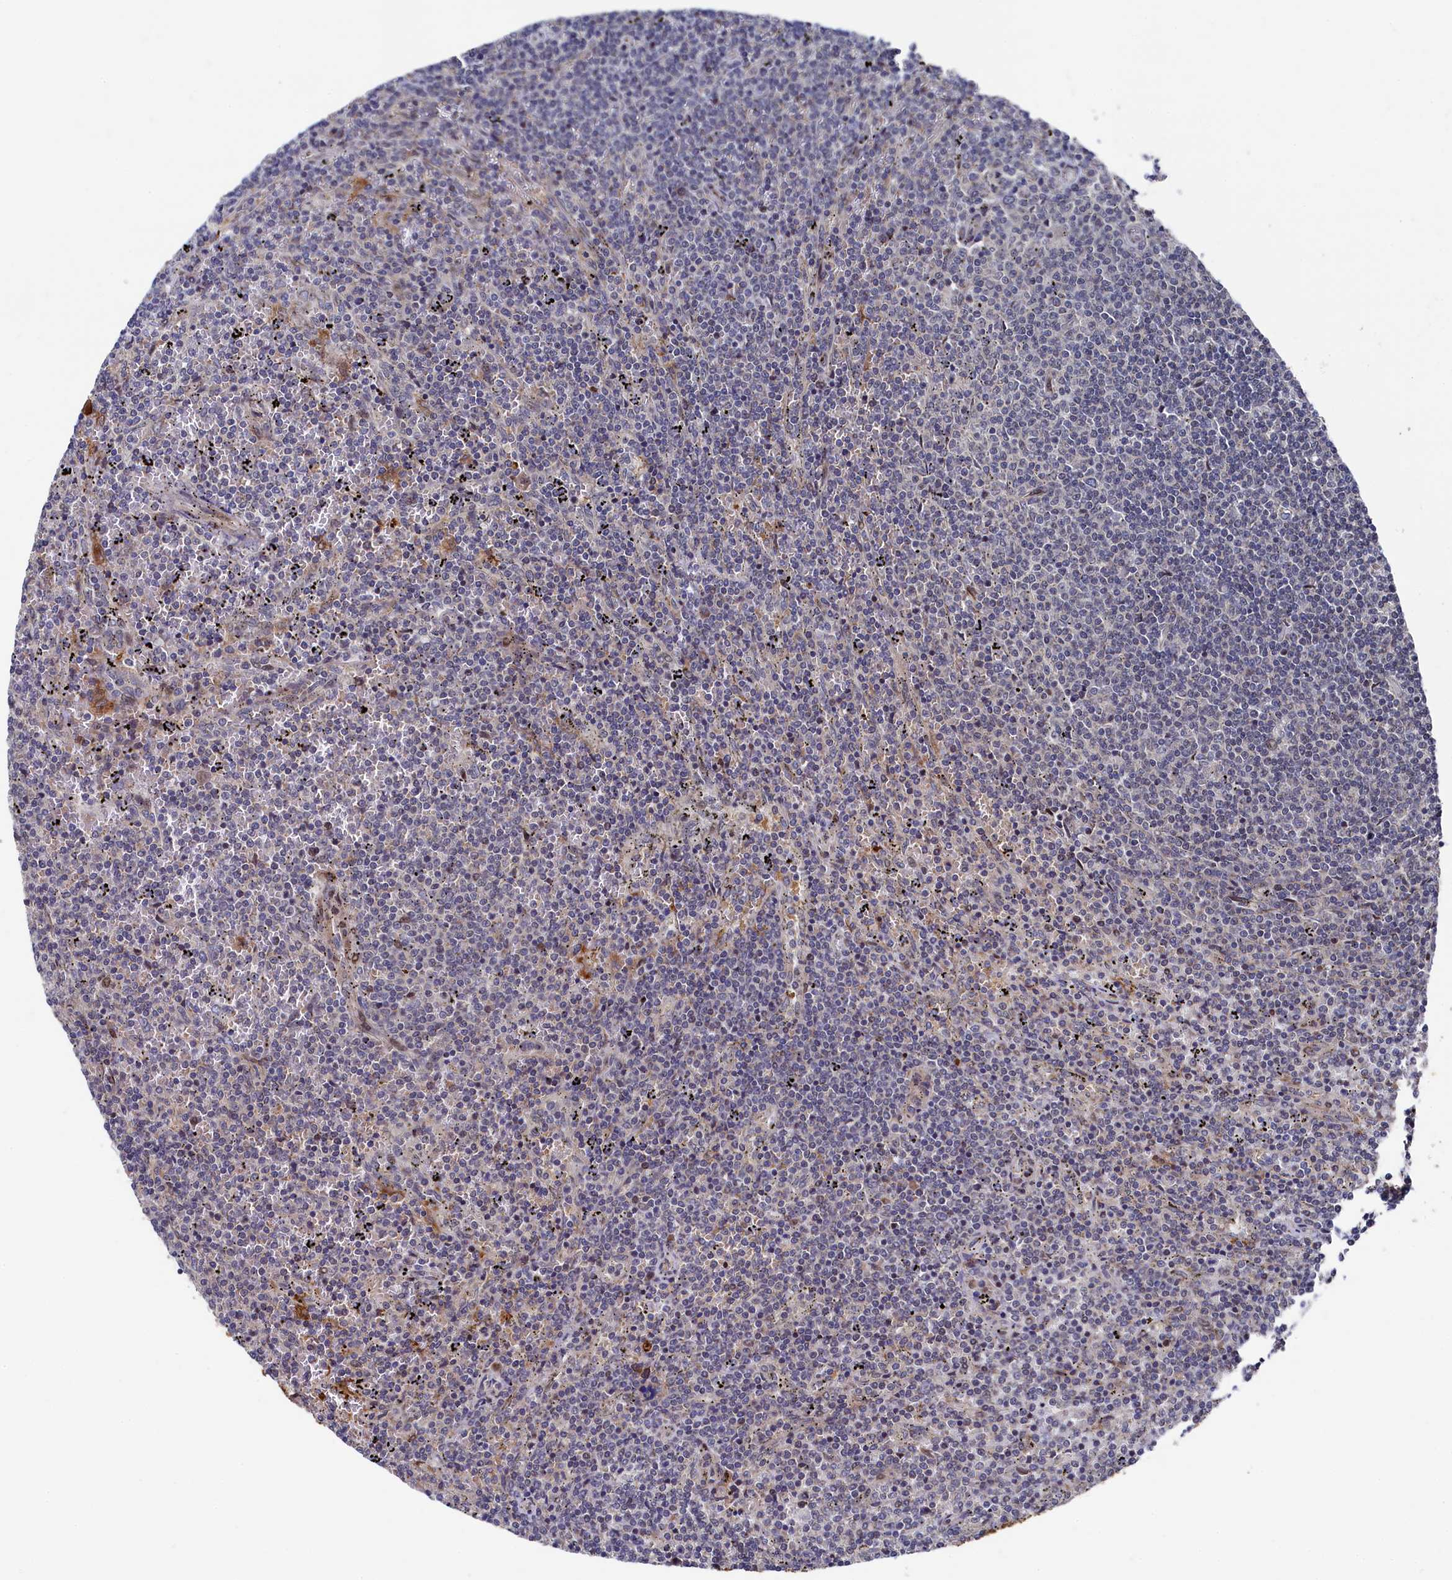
{"staining": {"intensity": "negative", "quantity": "none", "location": "none"}, "tissue": "lymphoma", "cell_type": "Tumor cells", "image_type": "cancer", "snomed": [{"axis": "morphology", "description": "Malignant lymphoma, non-Hodgkin's type, Low grade"}, {"axis": "topography", "description": "Spleen"}], "caption": "Malignant lymphoma, non-Hodgkin's type (low-grade) stained for a protein using immunohistochemistry exhibits no staining tumor cells.", "gene": "ZNF891", "patient": {"sex": "female", "age": 50}}